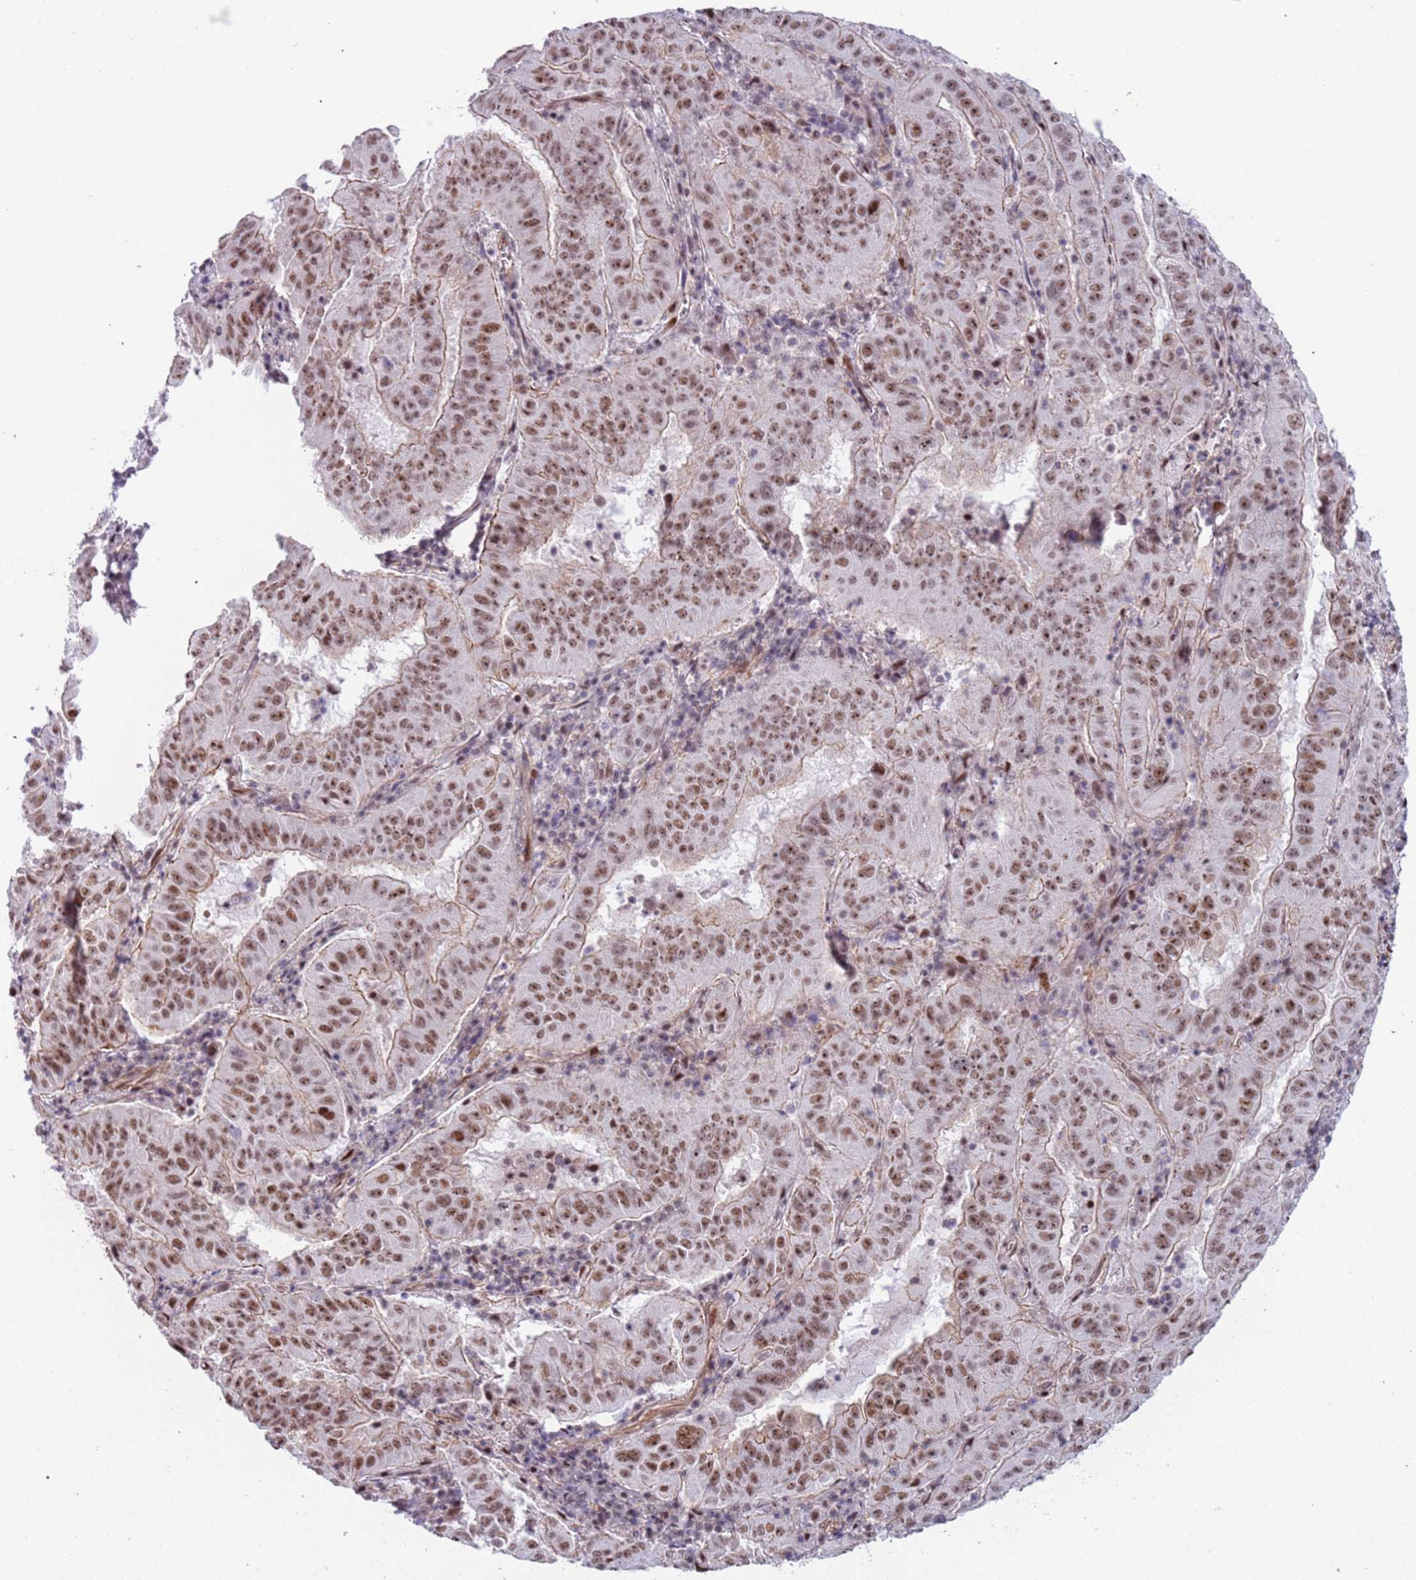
{"staining": {"intensity": "moderate", "quantity": ">75%", "location": "nuclear"}, "tissue": "pancreatic cancer", "cell_type": "Tumor cells", "image_type": "cancer", "snomed": [{"axis": "morphology", "description": "Adenocarcinoma, NOS"}, {"axis": "topography", "description": "Pancreas"}], "caption": "Immunohistochemistry (DAB) staining of human pancreatic adenocarcinoma demonstrates moderate nuclear protein positivity in about >75% of tumor cells.", "gene": "LRMDA", "patient": {"sex": "male", "age": 63}}